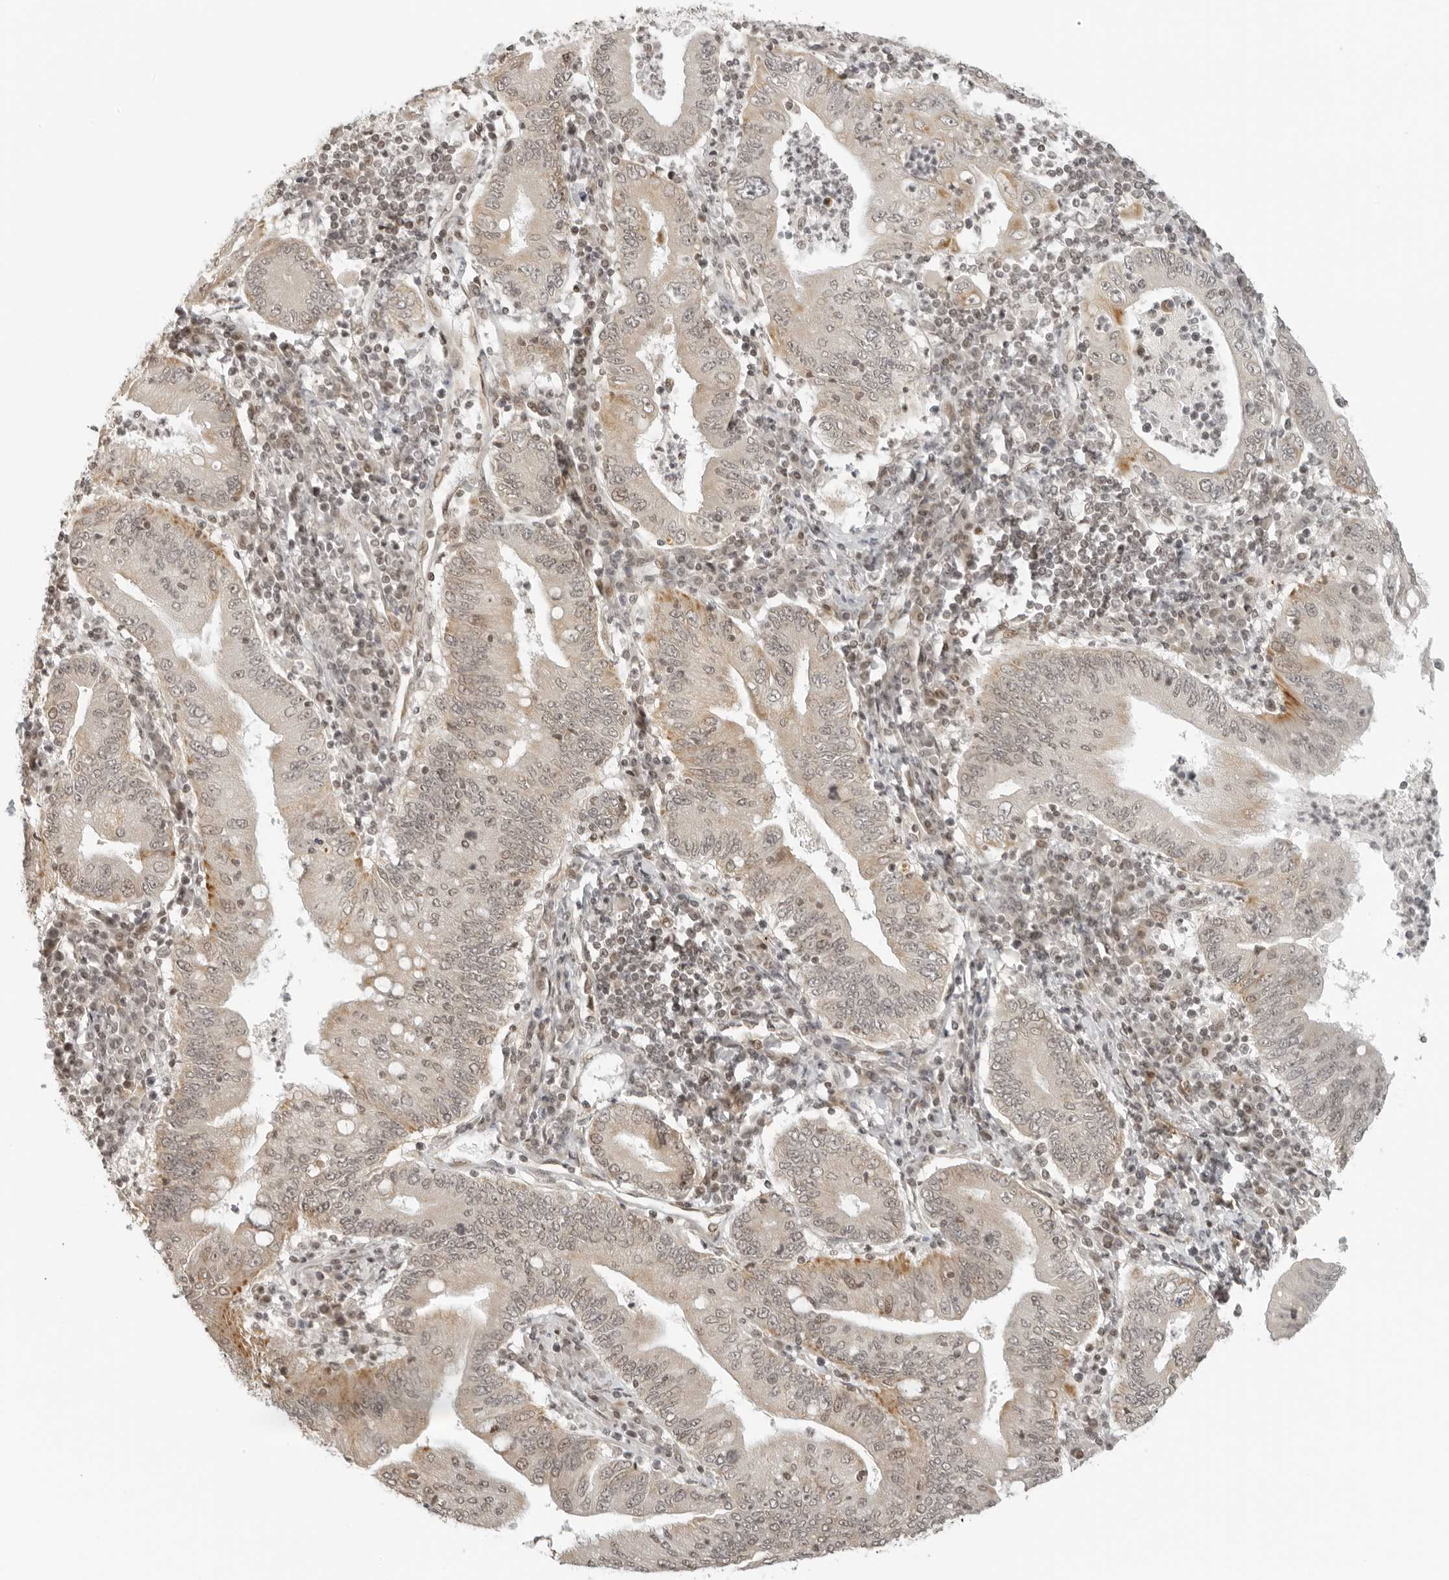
{"staining": {"intensity": "weak", "quantity": "25%-75%", "location": "cytoplasmic/membranous,nuclear"}, "tissue": "stomach cancer", "cell_type": "Tumor cells", "image_type": "cancer", "snomed": [{"axis": "morphology", "description": "Normal tissue, NOS"}, {"axis": "morphology", "description": "Adenocarcinoma, NOS"}, {"axis": "topography", "description": "Esophagus"}, {"axis": "topography", "description": "Stomach, upper"}, {"axis": "topography", "description": "Peripheral nerve tissue"}], "caption": "A high-resolution image shows IHC staining of stomach cancer, which exhibits weak cytoplasmic/membranous and nuclear positivity in about 25%-75% of tumor cells.", "gene": "ZNF407", "patient": {"sex": "male", "age": 62}}